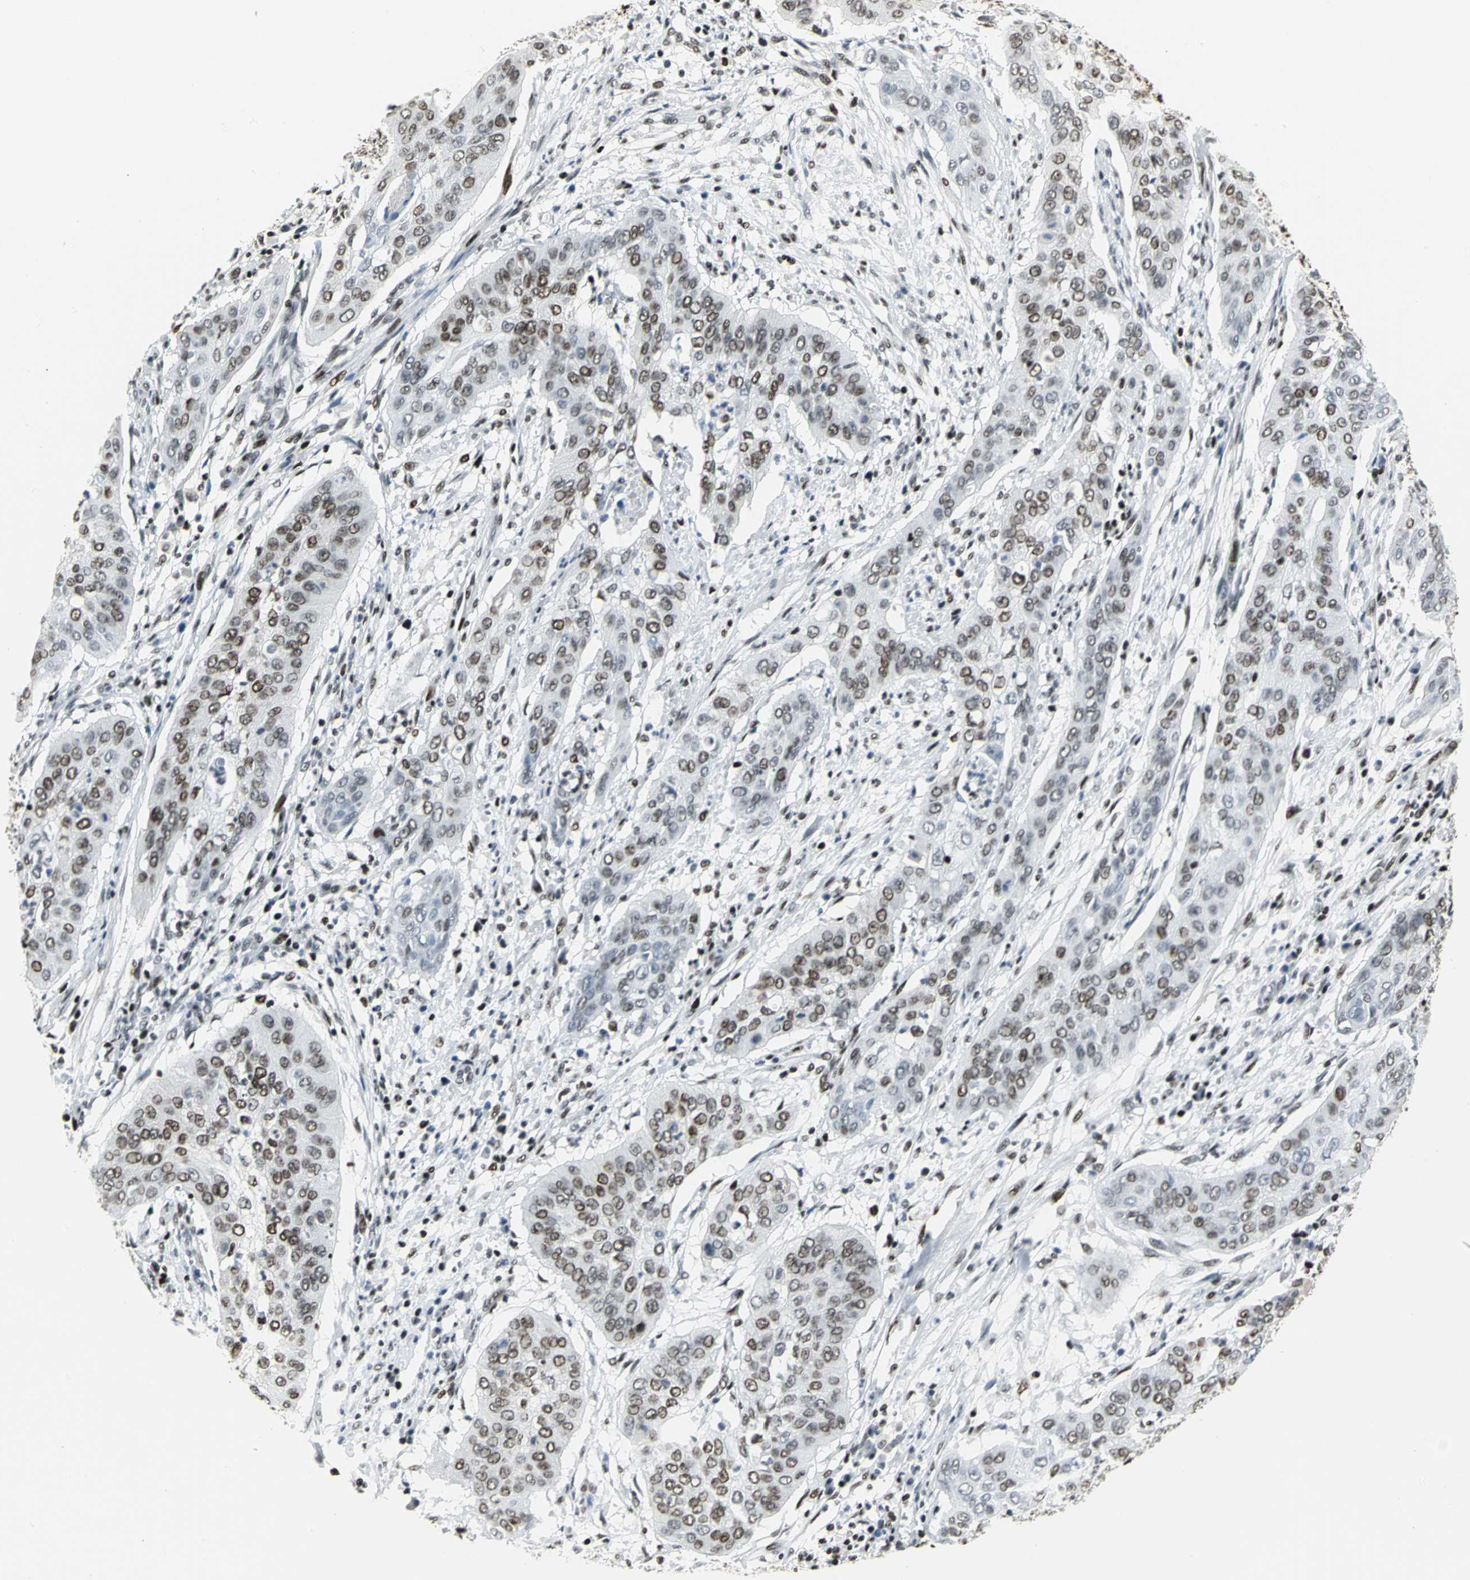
{"staining": {"intensity": "moderate", "quantity": "25%-75%", "location": "nuclear"}, "tissue": "cervical cancer", "cell_type": "Tumor cells", "image_type": "cancer", "snomed": [{"axis": "morphology", "description": "Squamous cell carcinoma, NOS"}, {"axis": "topography", "description": "Cervix"}], "caption": "IHC staining of cervical cancer, which demonstrates medium levels of moderate nuclear expression in approximately 25%-75% of tumor cells indicating moderate nuclear protein expression. The staining was performed using DAB (brown) for protein detection and nuclei were counterstained in hematoxylin (blue).", "gene": "HNRNPD", "patient": {"sex": "female", "age": 39}}